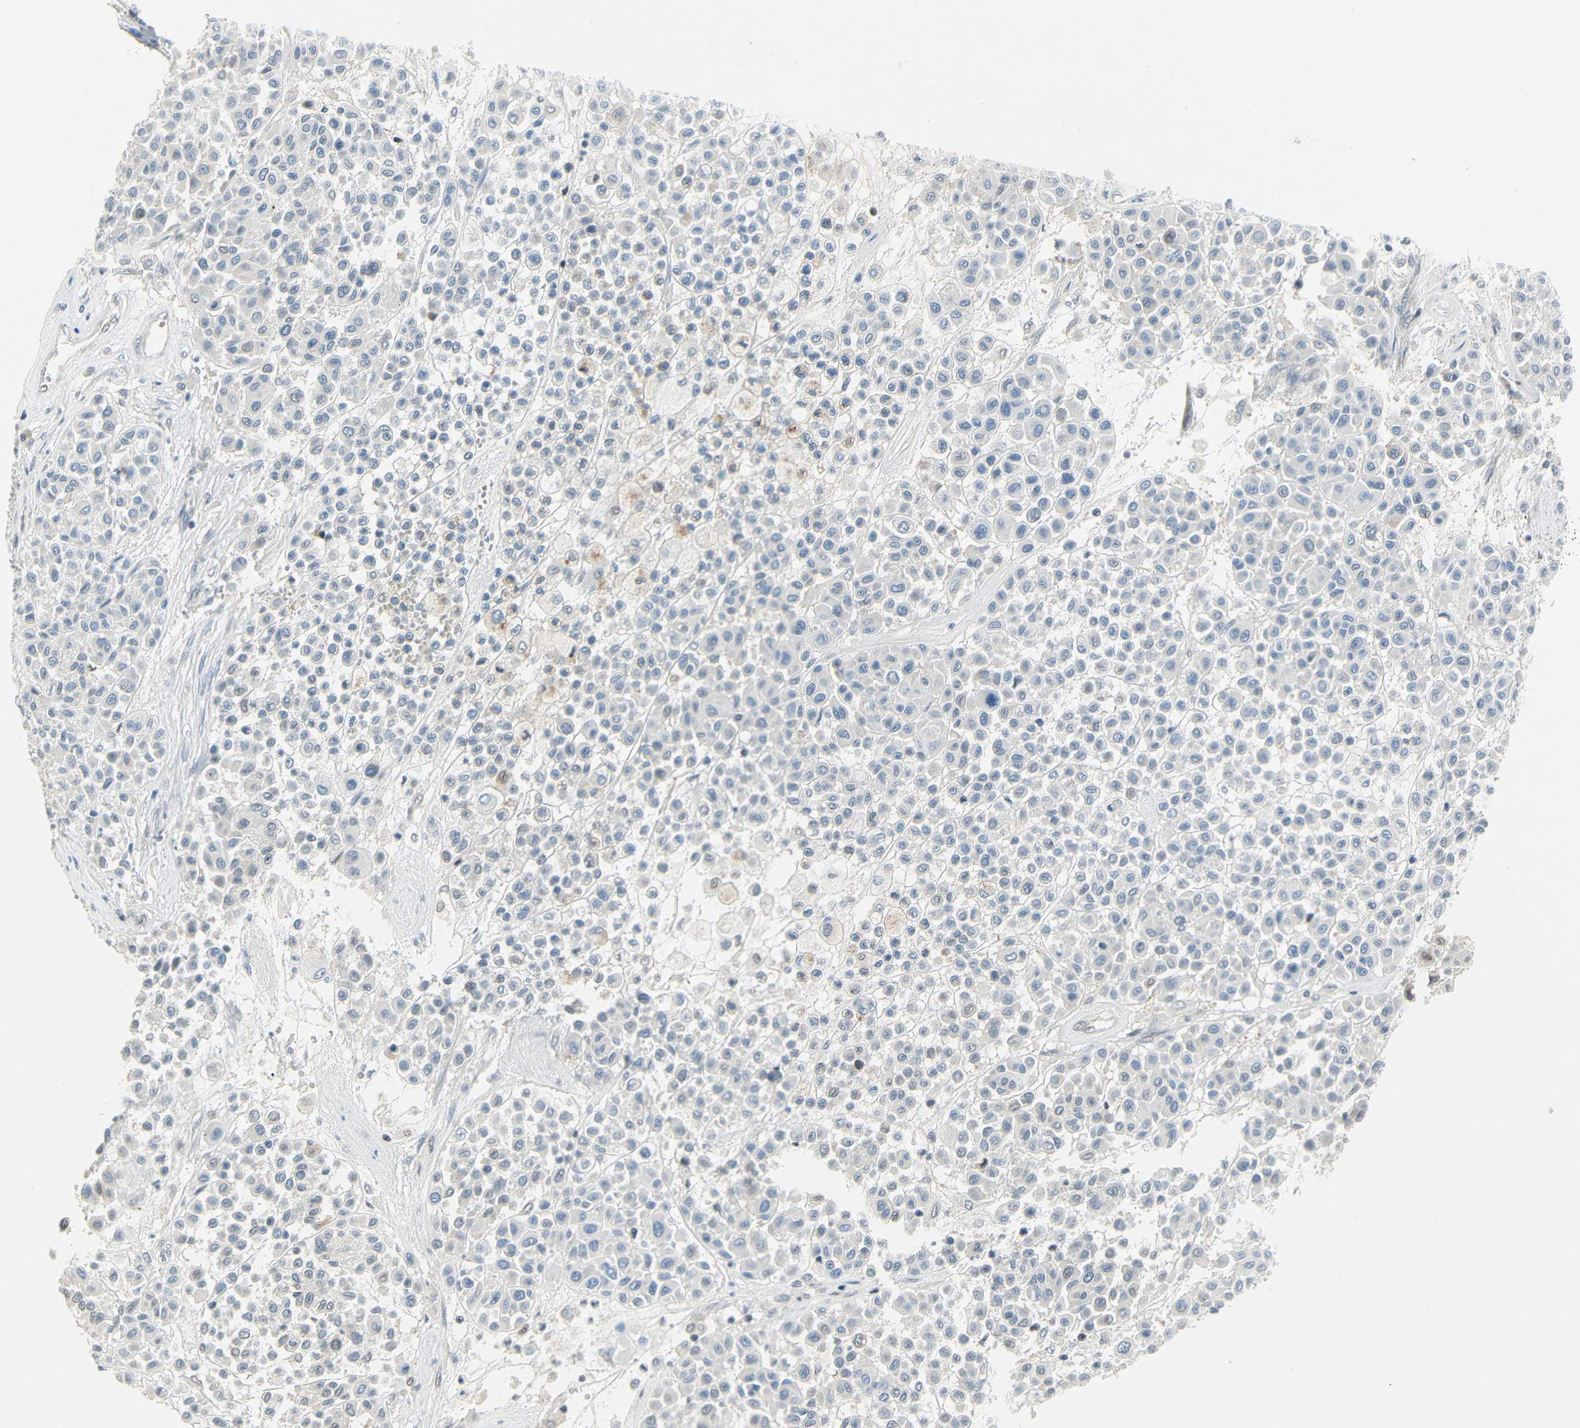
{"staining": {"intensity": "negative", "quantity": "none", "location": "none"}, "tissue": "melanoma", "cell_type": "Tumor cells", "image_type": "cancer", "snomed": [{"axis": "morphology", "description": "Malignant melanoma, Metastatic site"}, {"axis": "topography", "description": "Soft tissue"}], "caption": "Melanoma was stained to show a protein in brown. There is no significant expression in tumor cells.", "gene": "IMPG2", "patient": {"sex": "male", "age": 41}}